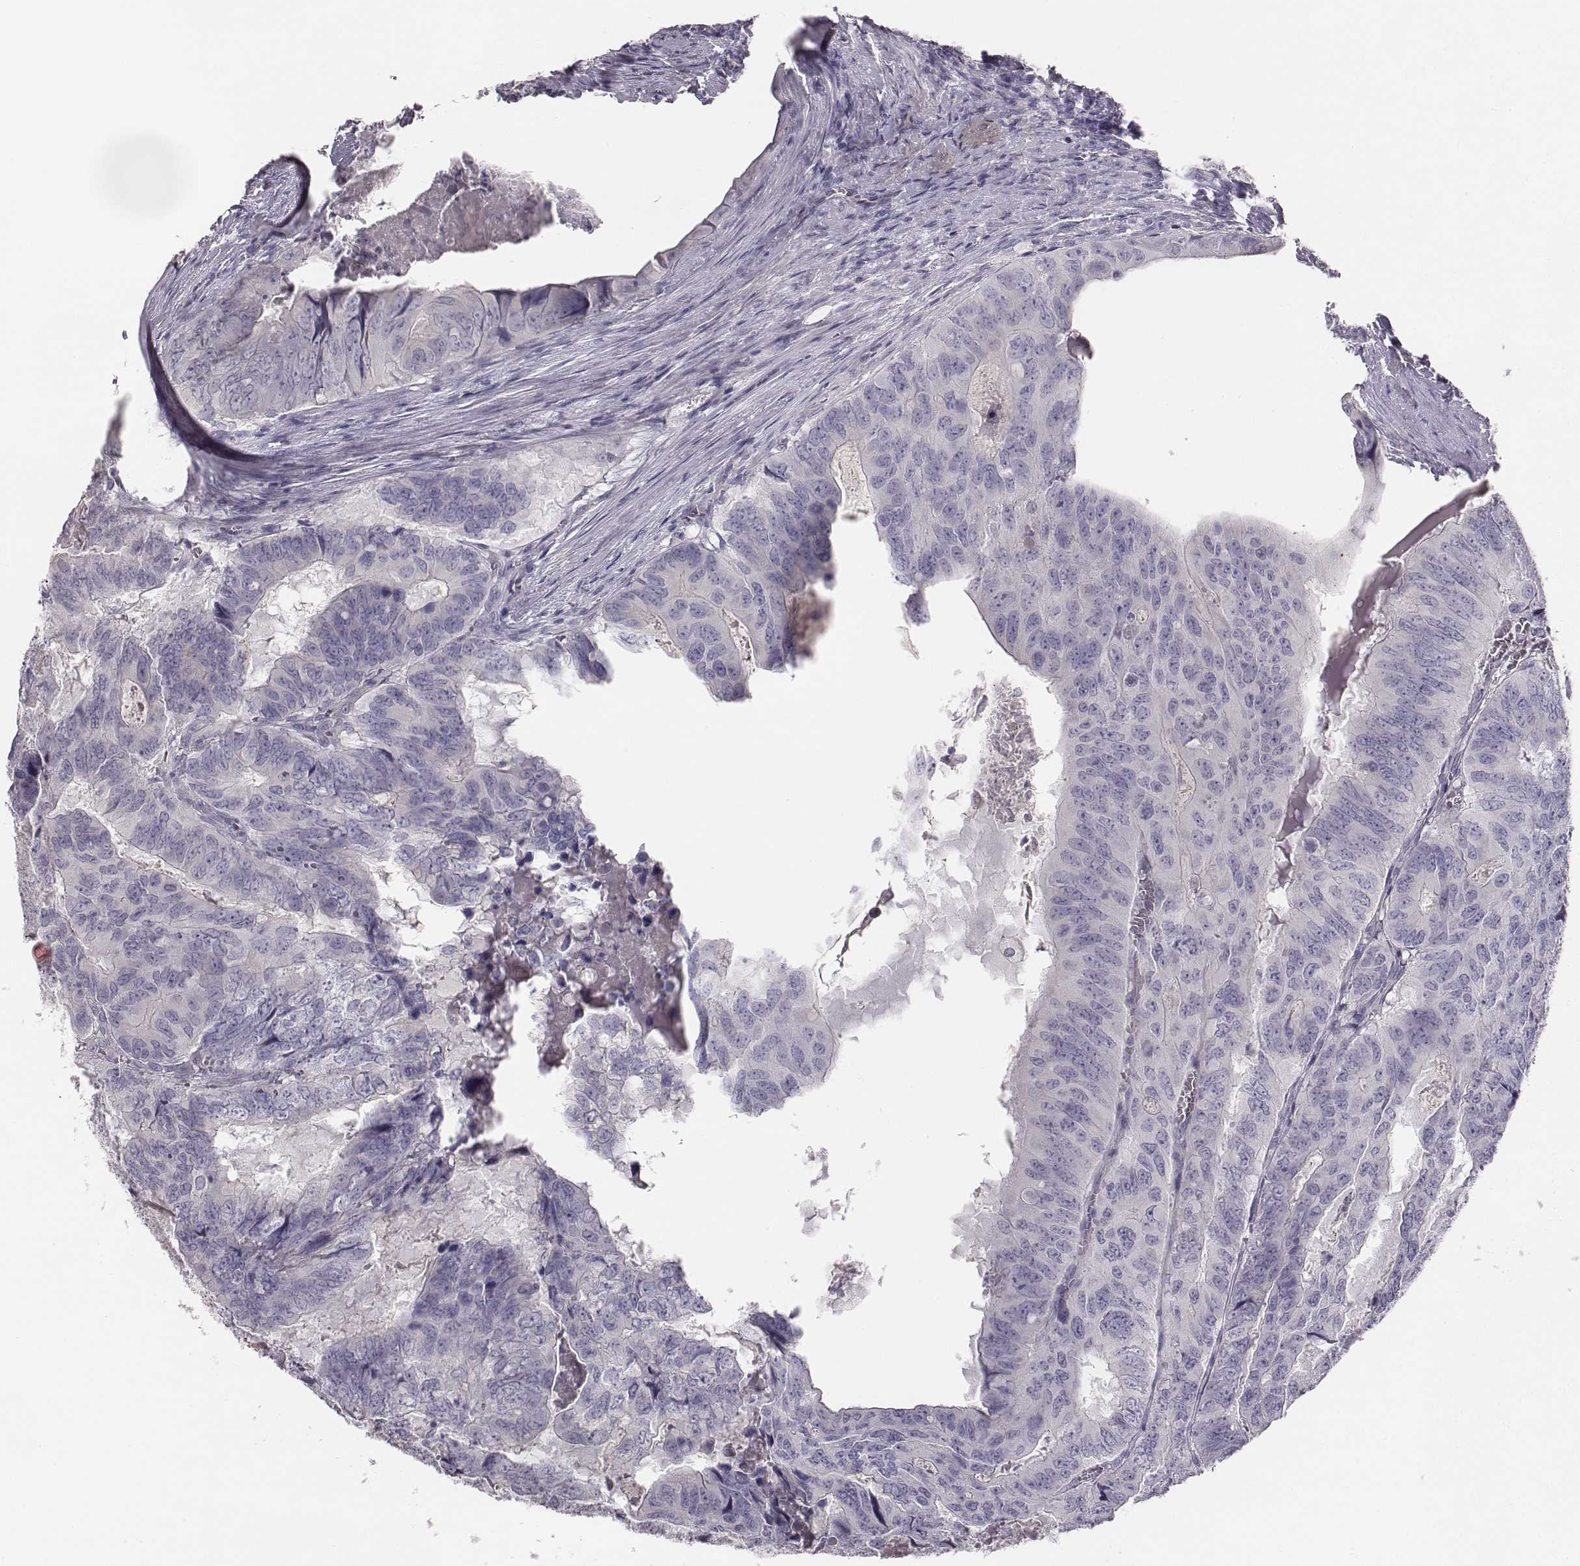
{"staining": {"intensity": "negative", "quantity": "none", "location": "none"}, "tissue": "colorectal cancer", "cell_type": "Tumor cells", "image_type": "cancer", "snomed": [{"axis": "morphology", "description": "Adenocarcinoma, NOS"}, {"axis": "topography", "description": "Colon"}], "caption": "The micrograph reveals no staining of tumor cells in colorectal cancer.", "gene": "MYH6", "patient": {"sex": "male", "age": 79}}